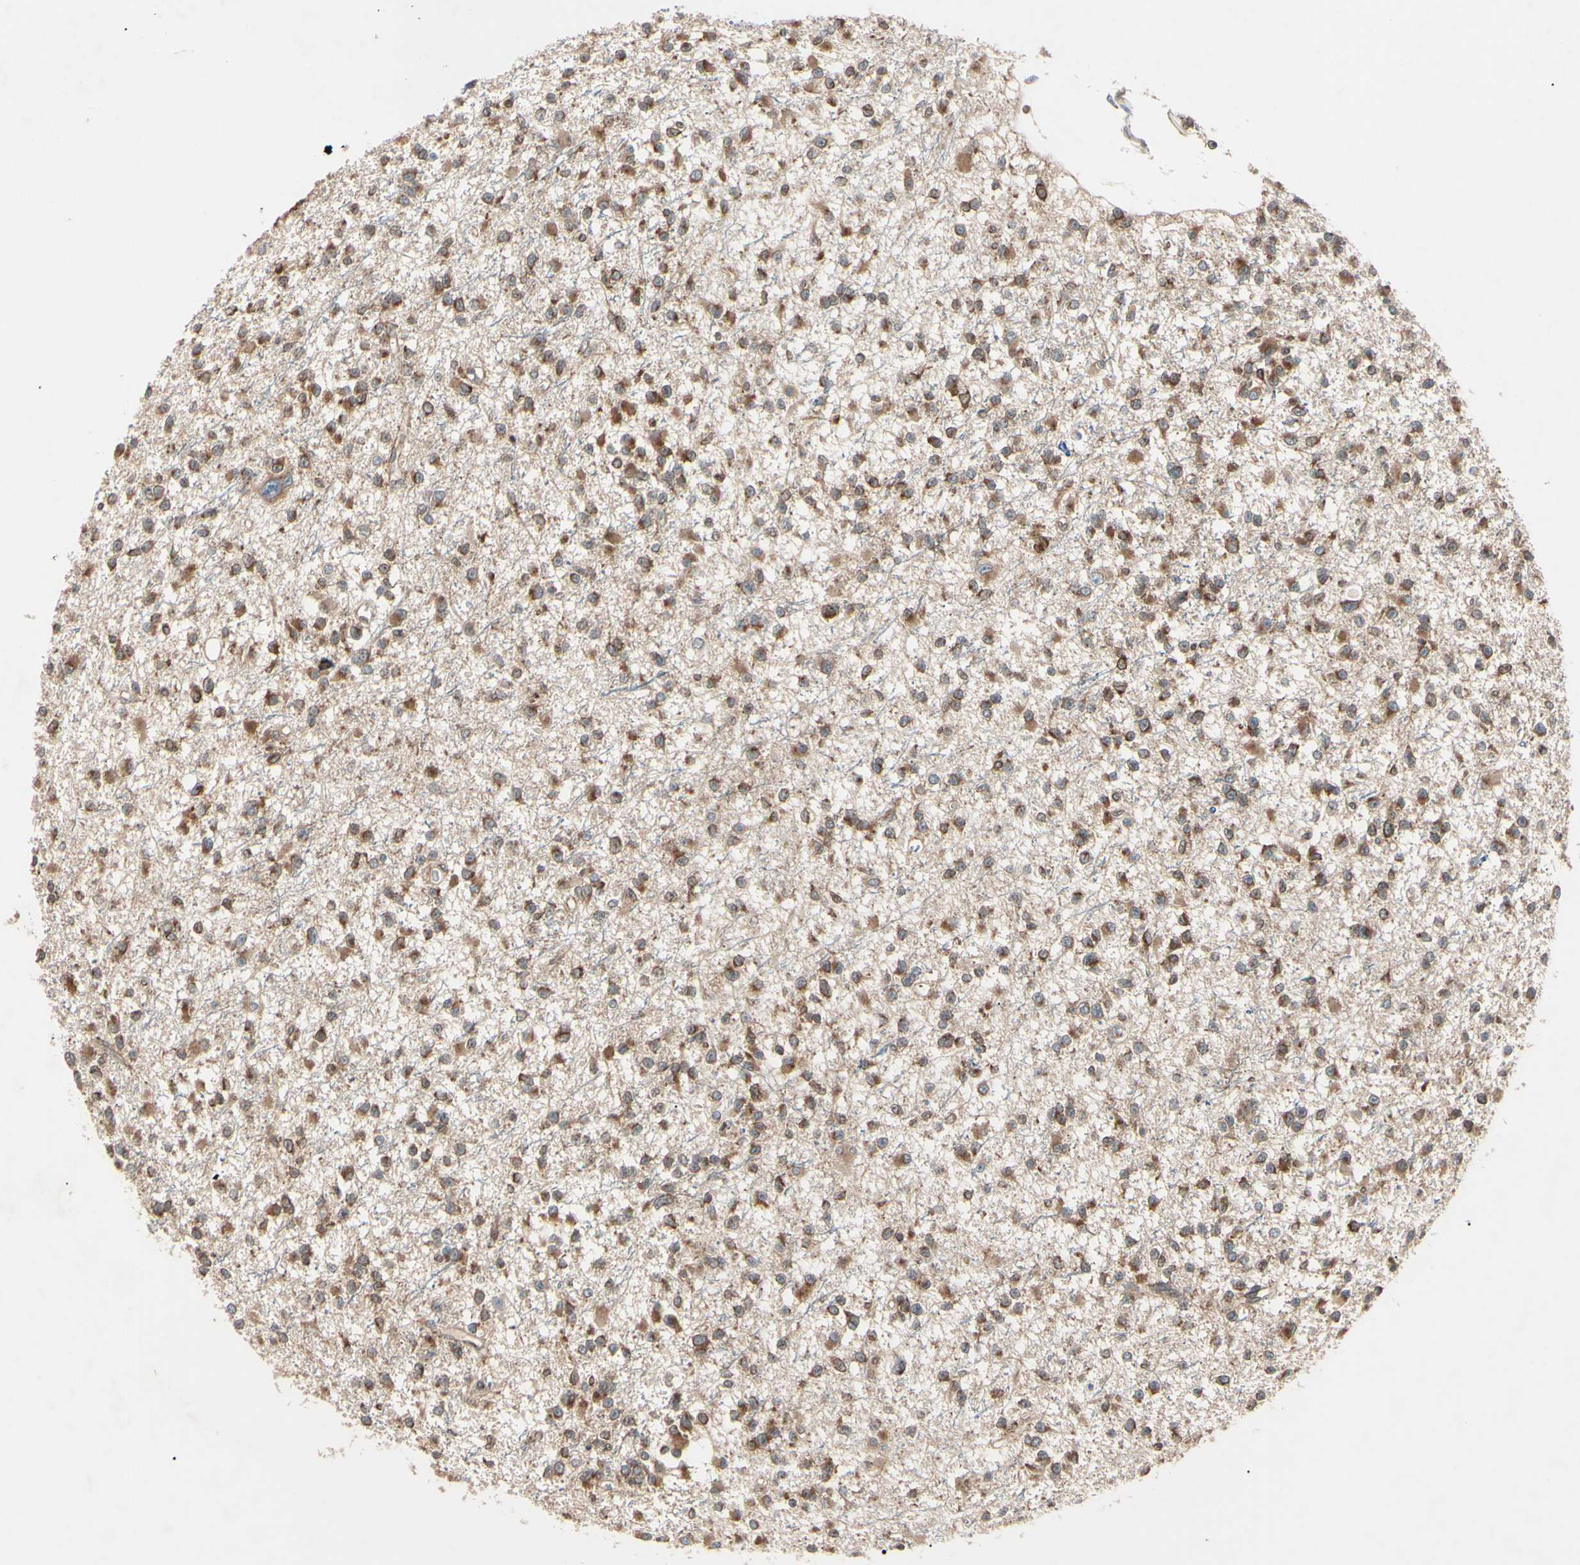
{"staining": {"intensity": "moderate", "quantity": "25%-75%", "location": "cytoplasmic/membranous"}, "tissue": "glioma", "cell_type": "Tumor cells", "image_type": "cancer", "snomed": [{"axis": "morphology", "description": "Glioma, malignant, Low grade"}, {"axis": "topography", "description": "Brain"}], "caption": "Human malignant glioma (low-grade) stained with a protein marker shows moderate staining in tumor cells.", "gene": "MAPRE1", "patient": {"sex": "female", "age": 22}}